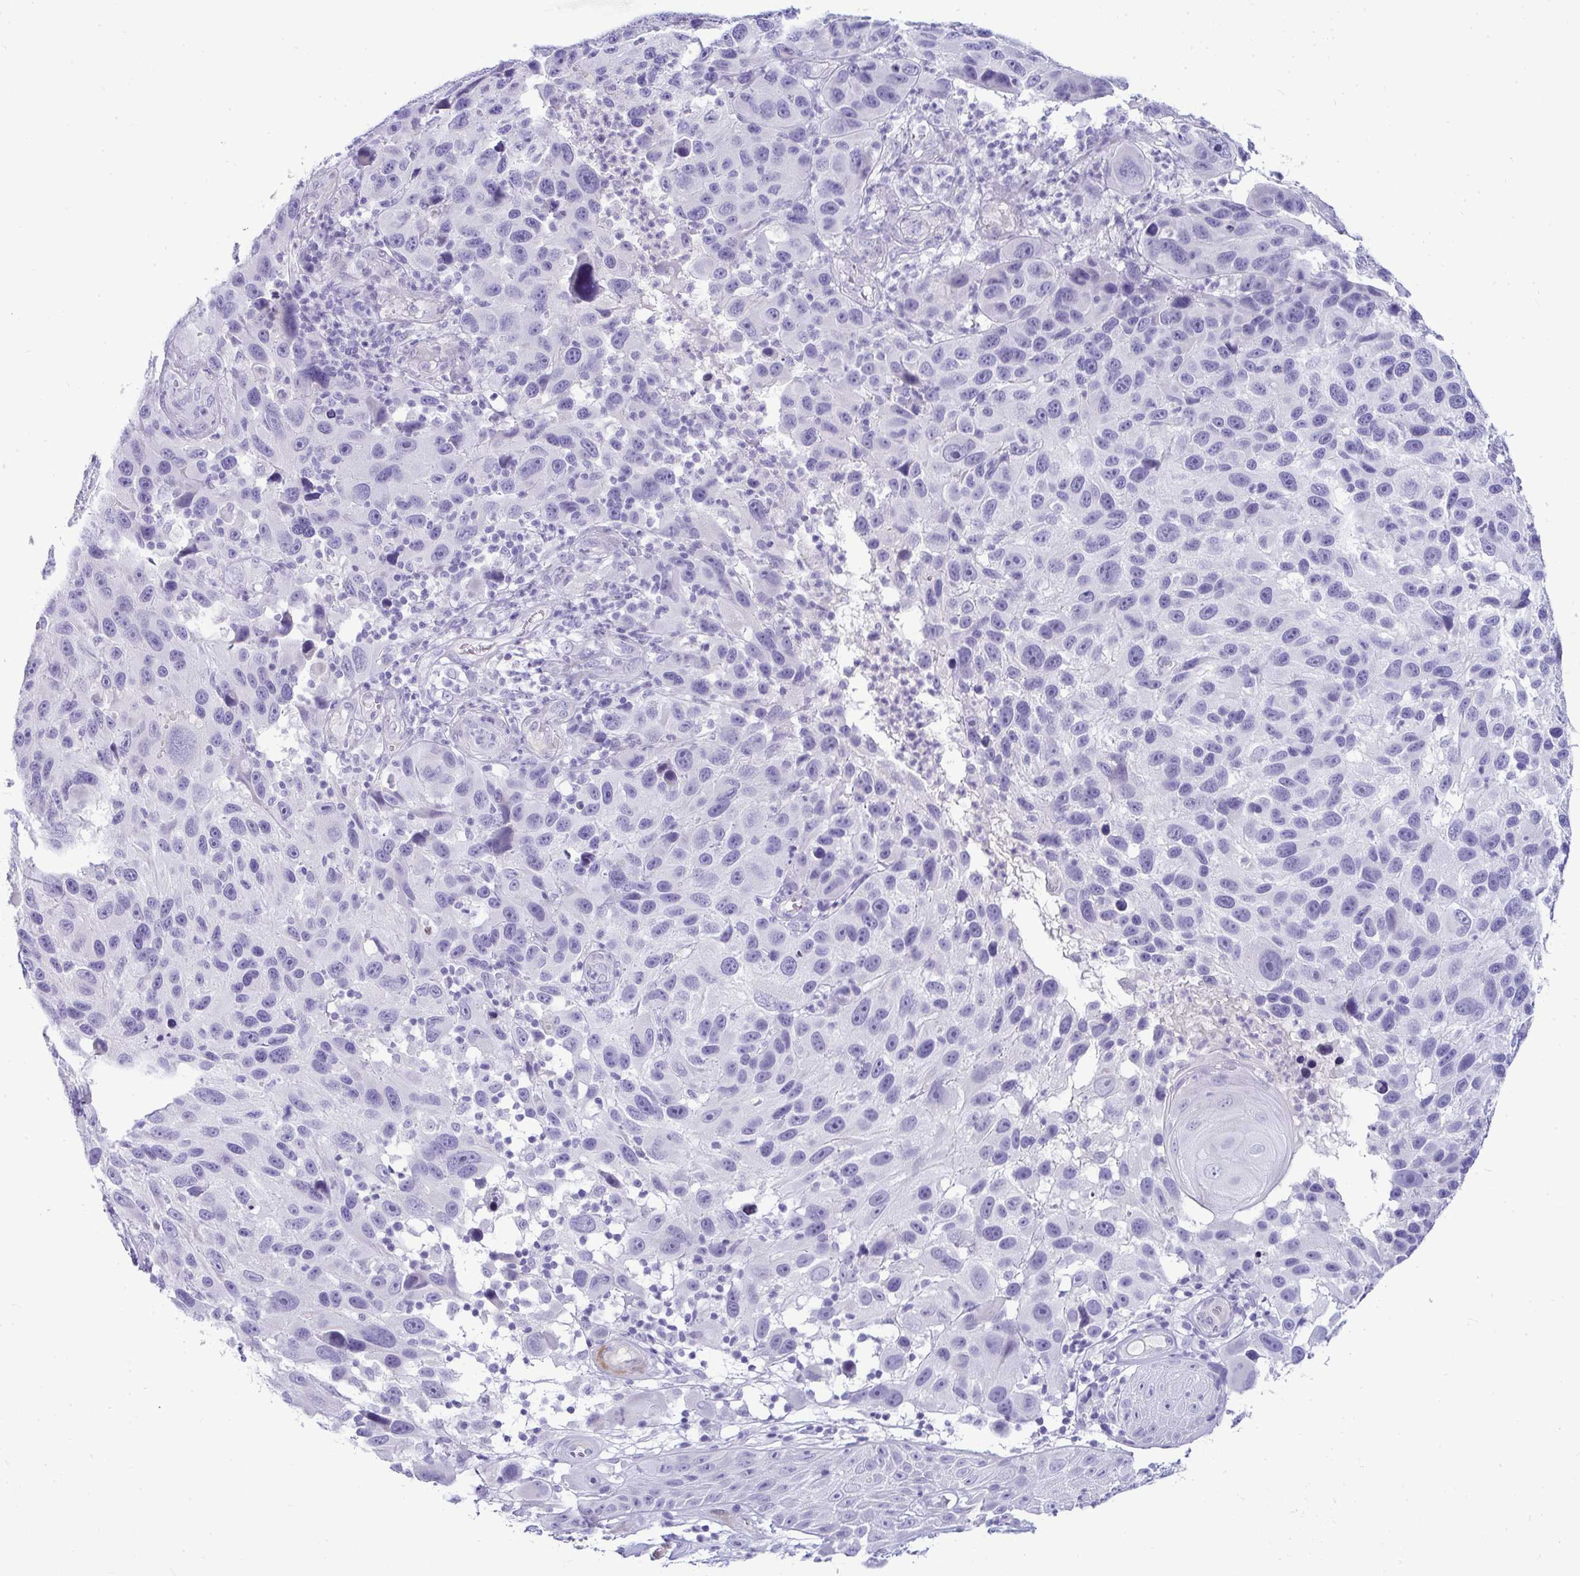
{"staining": {"intensity": "negative", "quantity": "none", "location": "none"}, "tissue": "melanoma", "cell_type": "Tumor cells", "image_type": "cancer", "snomed": [{"axis": "morphology", "description": "Malignant melanoma, NOS"}, {"axis": "topography", "description": "Skin"}], "caption": "There is no significant positivity in tumor cells of malignant melanoma.", "gene": "HSPB6", "patient": {"sex": "male", "age": 53}}